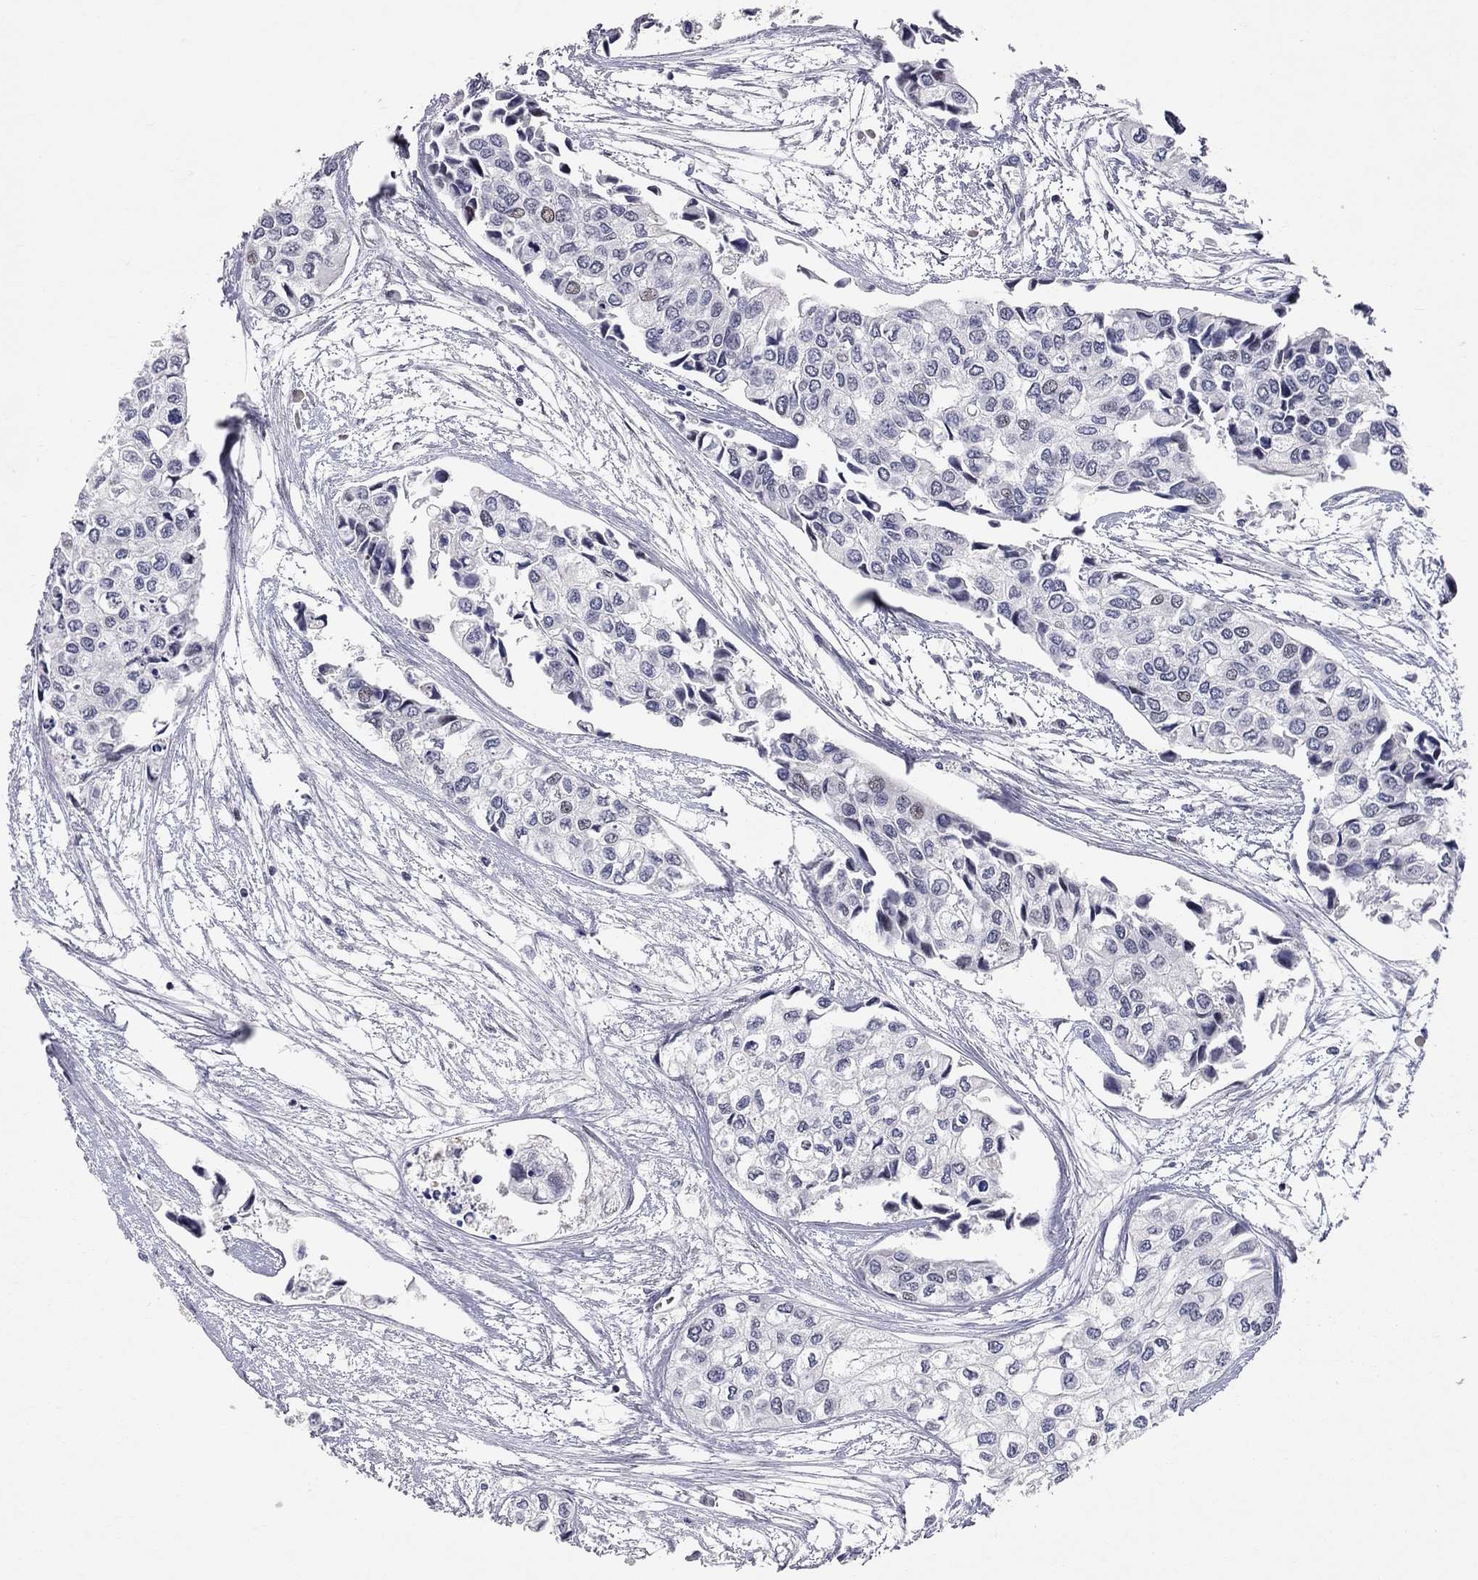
{"staining": {"intensity": "negative", "quantity": "none", "location": "none"}, "tissue": "urothelial cancer", "cell_type": "Tumor cells", "image_type": "cancer", "snomed": [{"axis": "morphology", "description": "Urothelial carcinoma, High grade"}, {"axis": "topography", "description": "Urinary bladder"}], "caption": "IHC image of neoplastic tissue: human urothelial carcinoma (high-grade) stained with DAB (3,3'-diaminobenzidine) displays no significant protein positivity in tumor cells.", "gene": "HDAC3", "patient": {"sex": "male", "age": 73}}